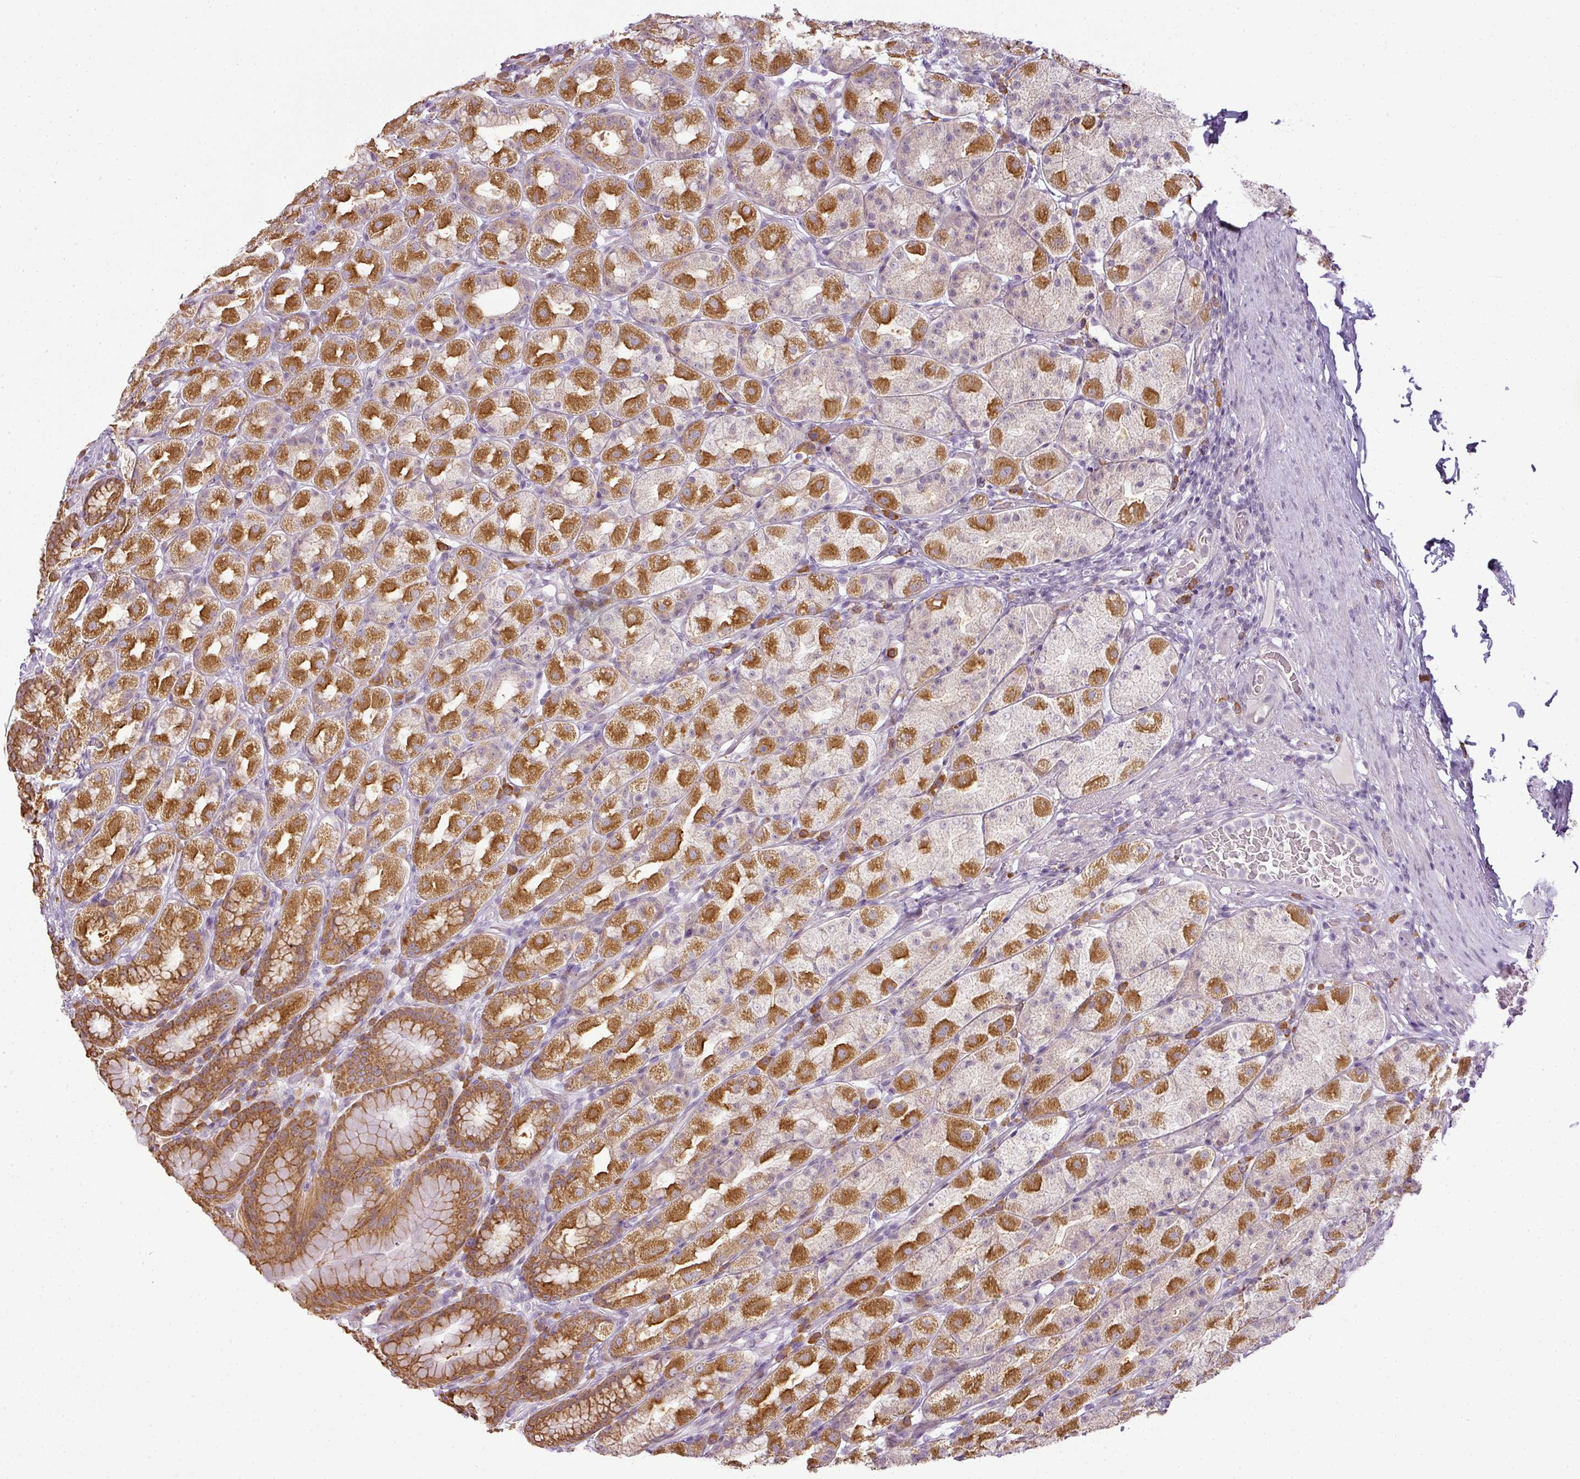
{"staining": {"intensity": "moderate", "quantity": "25%-75%", "location": "cytoplasmic/membranous"}, "tissue": "stomach", "cell_type": "Glandular cells", "image_type": "normal", "snomed": [{"axis": "morphology", "description": "Normal tissue, NOS"}, {"axis": "topography", "description": "Stomach, upper"}, {"axis": "topography", "description": "Stomach"}], "caption": "IHC photomicrograph of benign stomach: human stomach stained using immunohistochemistry (IHC) demonstrates medium levels of moderate protein expression localized specifically in the cytoplasmic/membranous of glandular cells, appearing as a cytoplasmic/membranous brown color.", "gene": "LY75", "patient": {"sex": "male", "age": 68}}